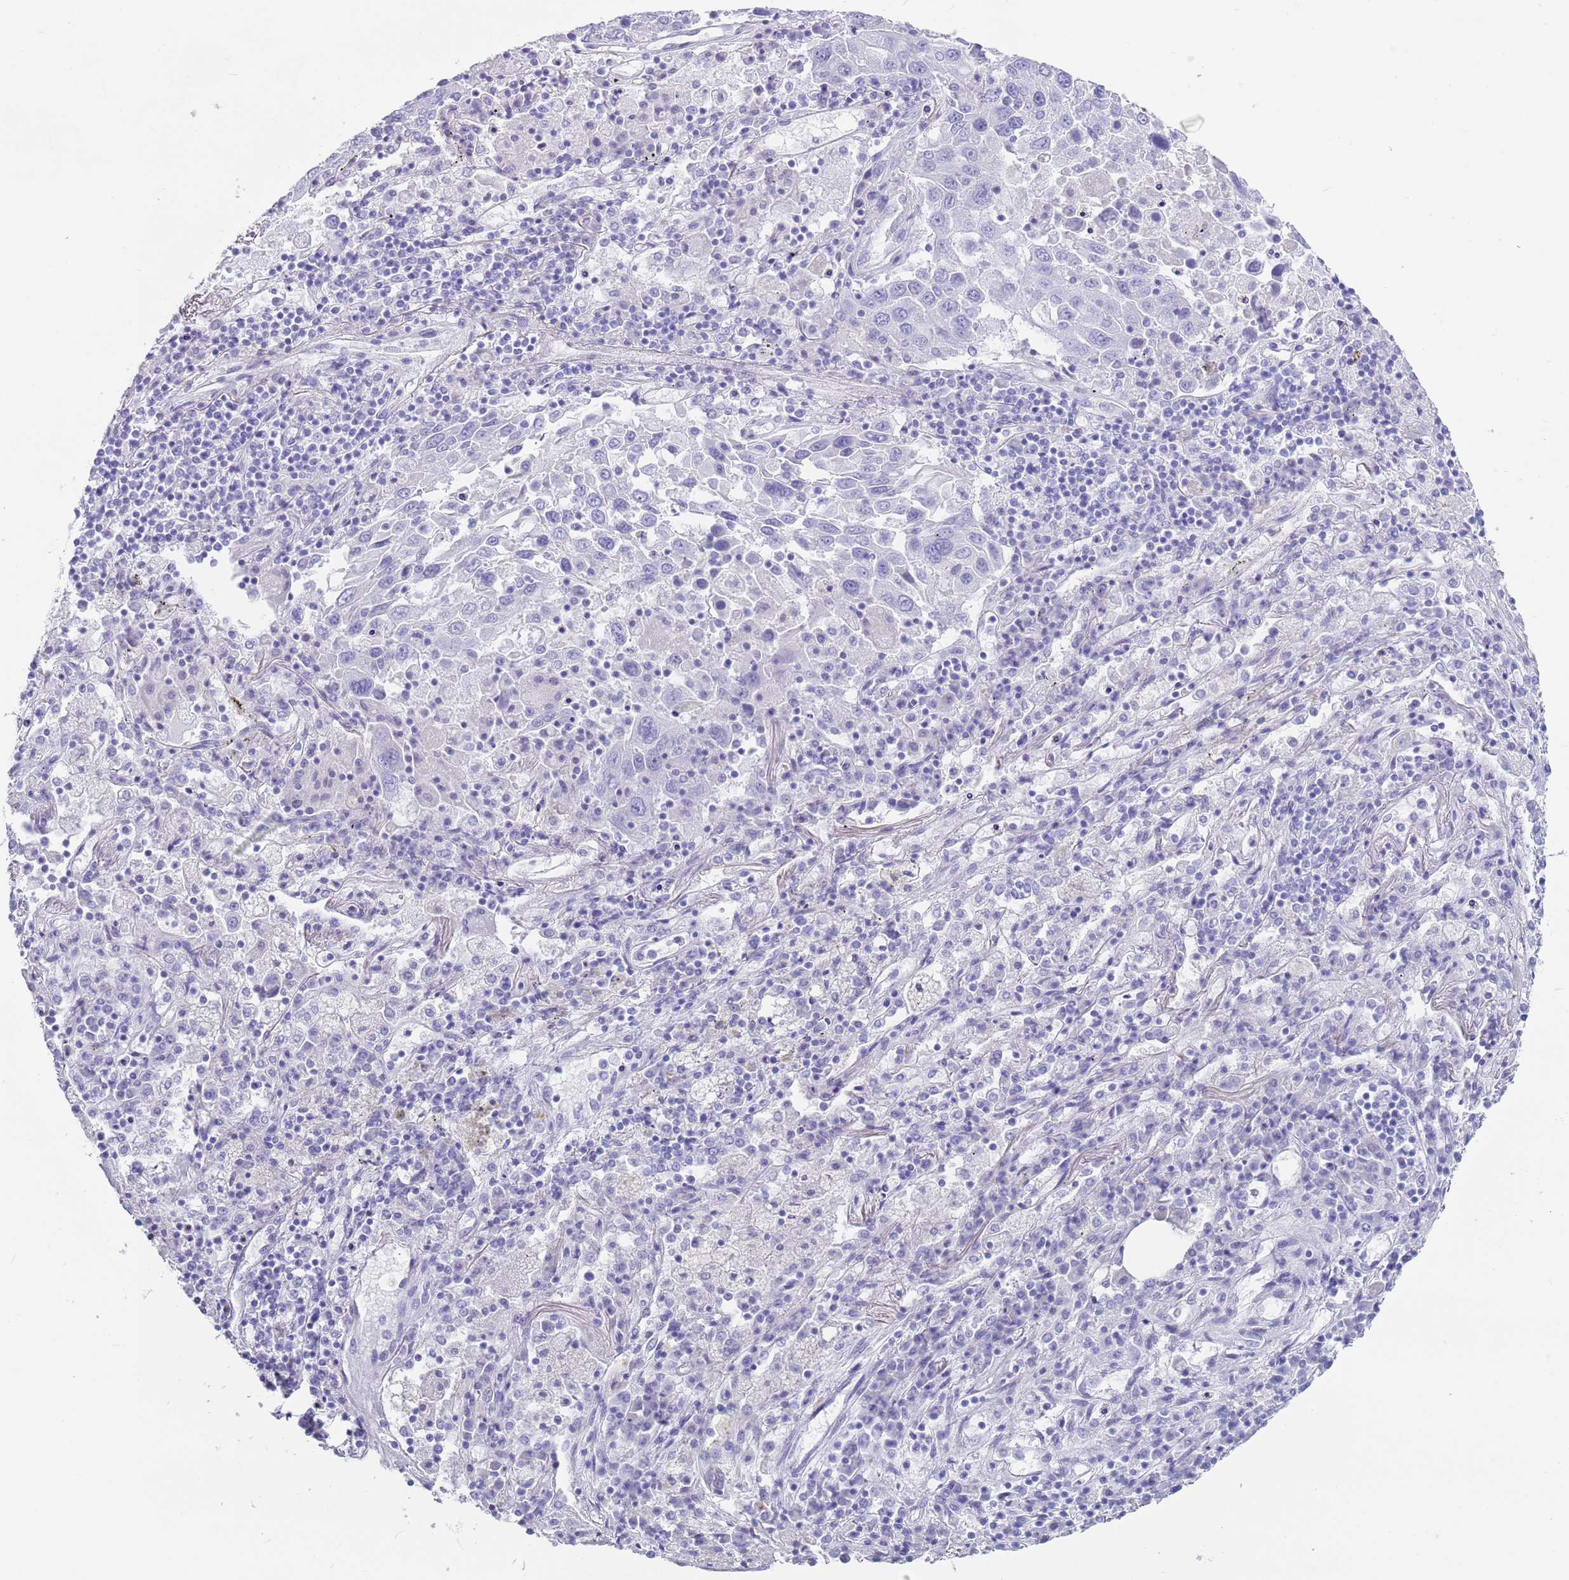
{"staining": {"intensity": "negative", "quantity": "none", "location": "none"}, "tissue": "lung cancer", "cell_type": "Tumor cells", "image_type": "cancer", "snomed": [{"axis": "morphology", "description": "Squamous cell carcinoma, NOS"}, {"axis": "topography", "description": "Lung"}], "caption": "IHC photomicrograph of neoplastic tissue: human lung cancer stained with DAB exhibits no significant protein staining in tumor cells.", "gene": "CPXM2", "patient": {"sex": "male", "age": 65}}